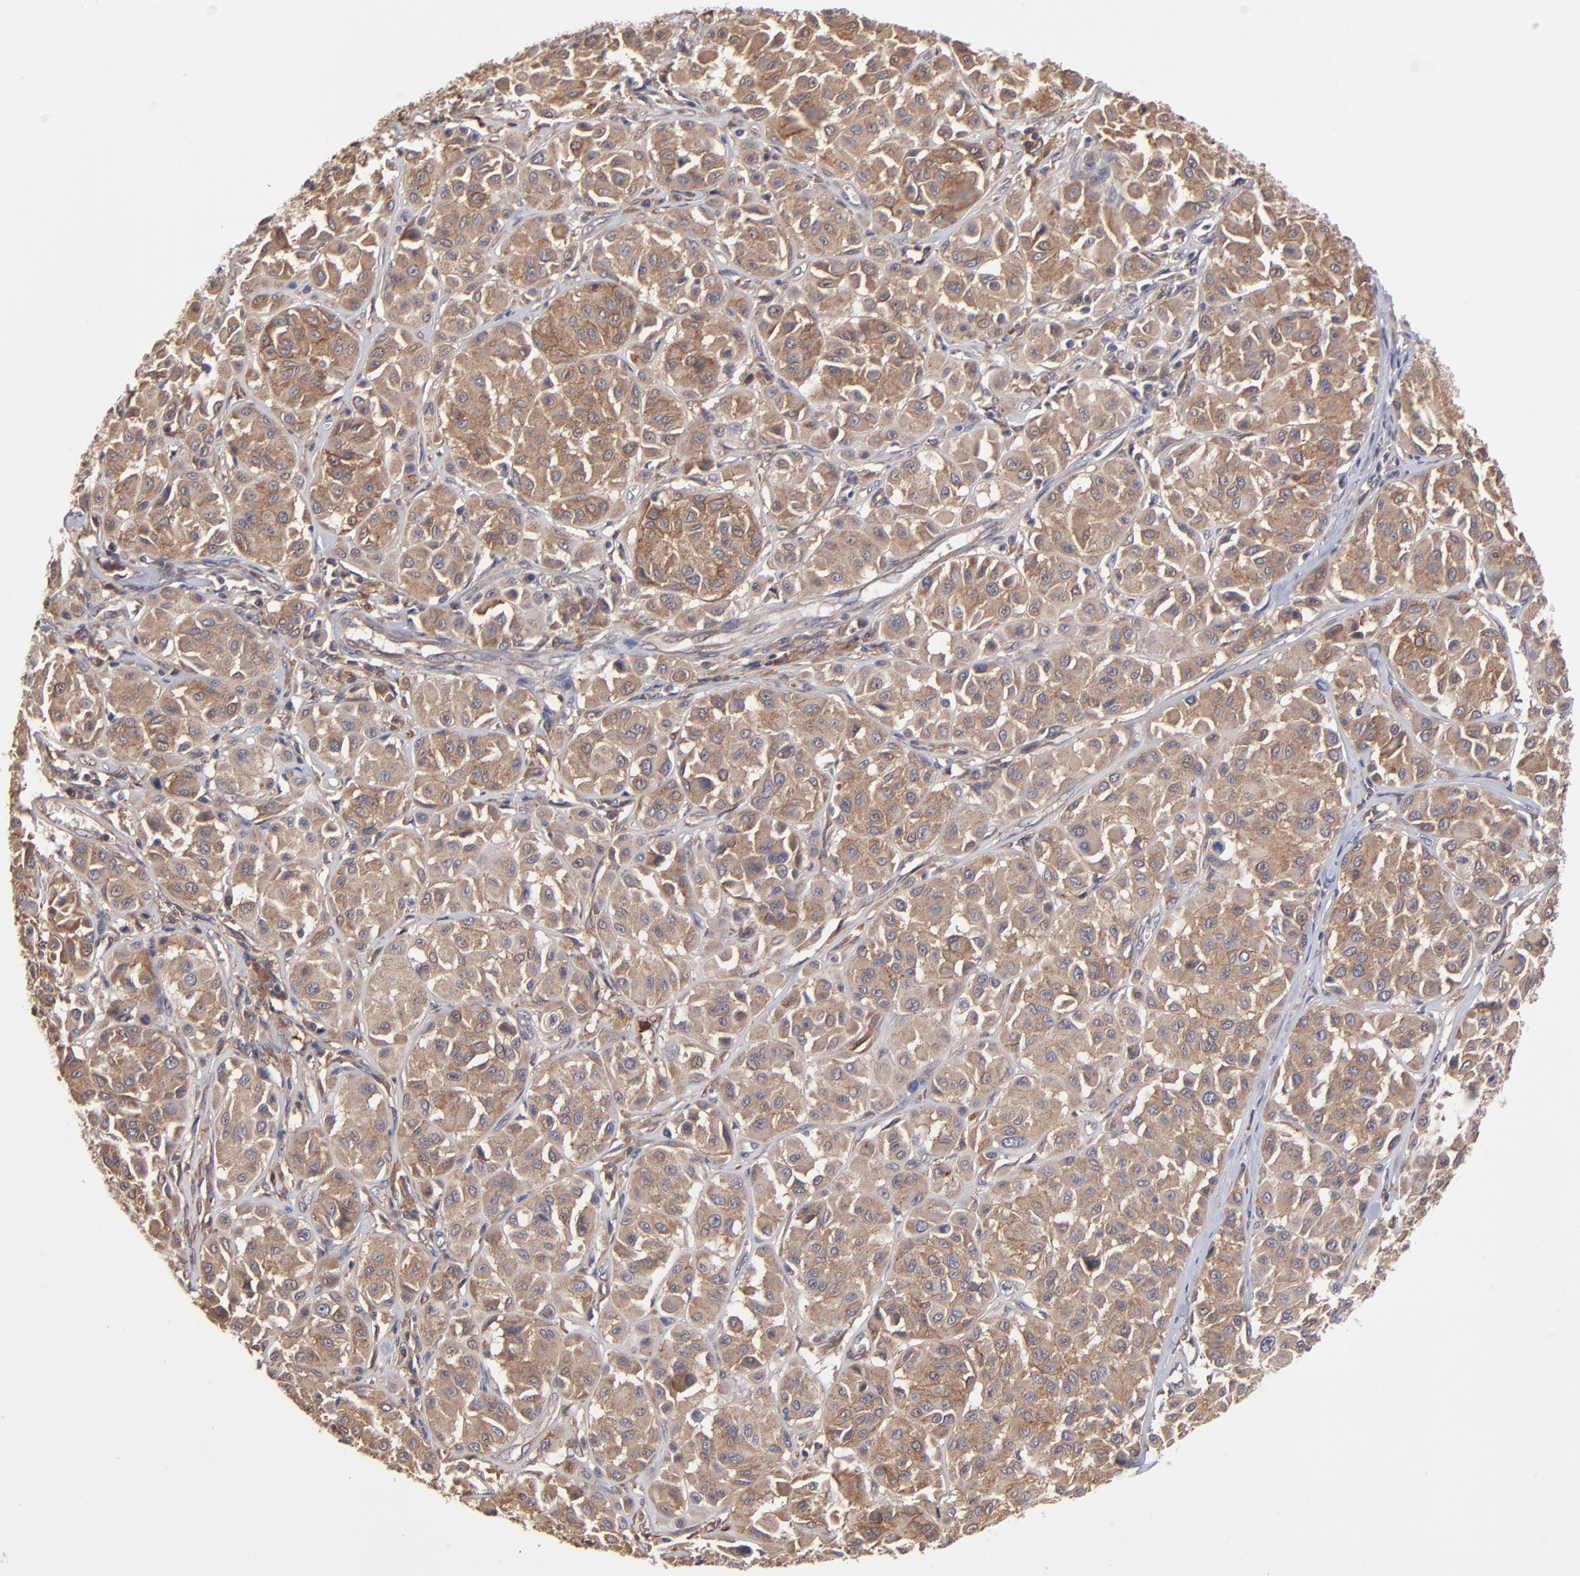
{"staining": {"intensity": "moderate", "quantity": ">75%", "location": "cytoplasmic/membranous"}, "tissue": "melanoma", "cell_type": "Tumor cells", "image_type": "cancer", "snomed": [{"axis": "morphology", "description": "Malignant melanoma, Metastatic site"}, {"axis": "topography", "description": "Soft tissue"}], "caption": "Tumor cells exhibit medium levels of moderate cytoplasmic/membranous expression in about >75% of cells in human malignant melanoma (metastatic site).", "gene": "CHL1", "patient": {"sex": "male", "age": 41}}